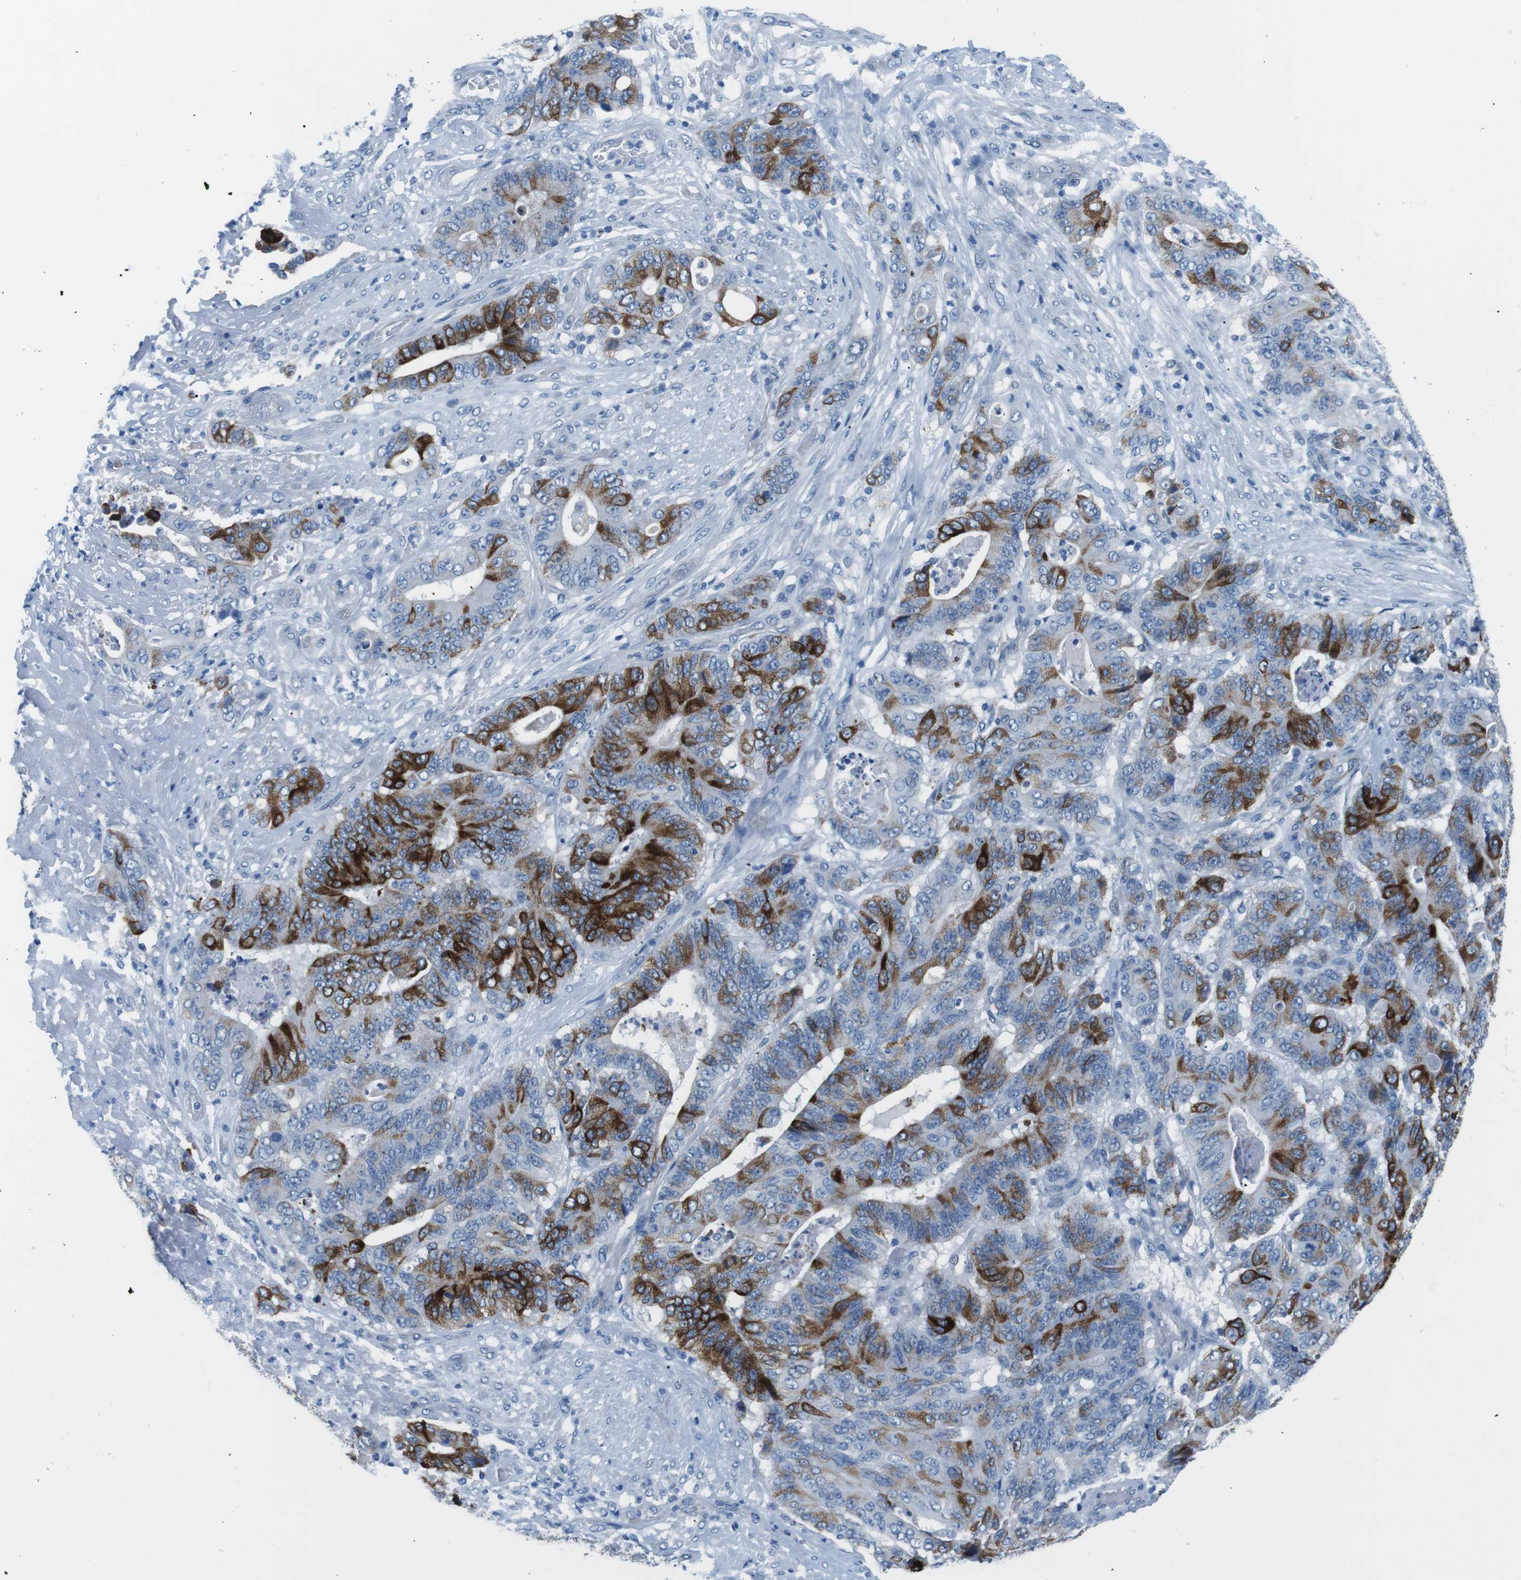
{"staining": {"intensity": "strong", "quantity": "25%-75%", "location": "cytoplasmic/membranous"}, "tissue": "stomach cancer", "cell_type": "Tumor cells", "image_type": "cancer", "snomed": [{"axis": "morphology", "description": "Adenocarcinoma, NOS"}, {"axis": "topography", "description": "Stomach"}], "caption": "There is high levels of strong cytoplasmic/membranous positivity in tumor cells of stomach adenocarcinoma, as demonstrated by immunohistochemical staining (brown color).", "gene": "MUC2", "patient": {"sex": "female", "age": 73}}